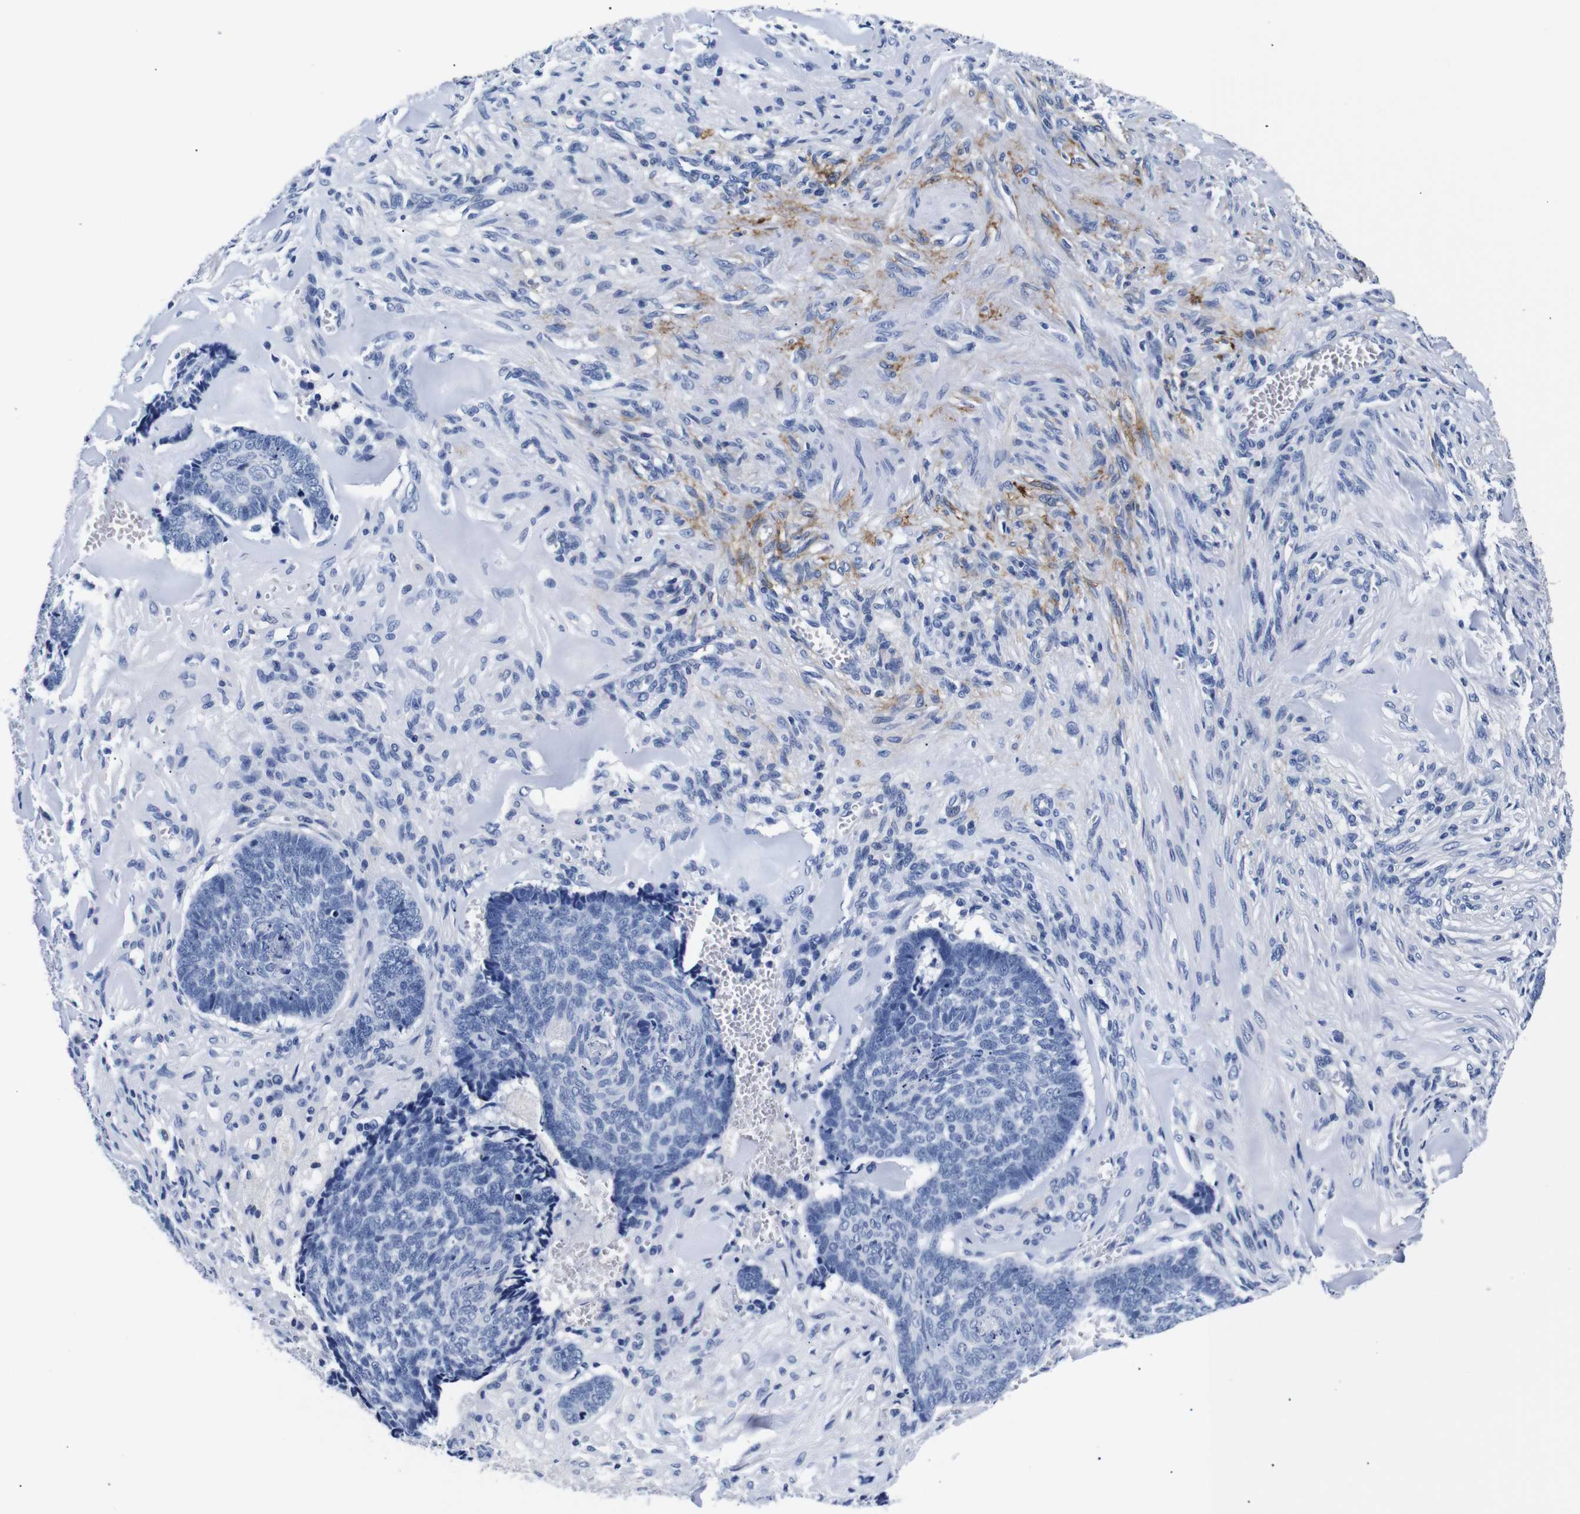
{"staining": {"intensity": "negative", "quantity": "none", "location": "none"}, "tissue": "skin cancer", "cell_type": "Tumor cells", "image_type": "cancer", "snomed": [{"axis": "morphology", "description": "Basal cell carcinoma"}, {"axis": "topography", "description": "Skin"}], "caption": "Immunohistochemistry (IHC) image of neoplastic tissue: human skin basal cell carcinoma stained with DAB (3,3'-diaminobenzidine) demonstrates no significant protein positivity in tumor cells.", "gene": "GAP43", "patient": {"sex": "male", "age": 84}}